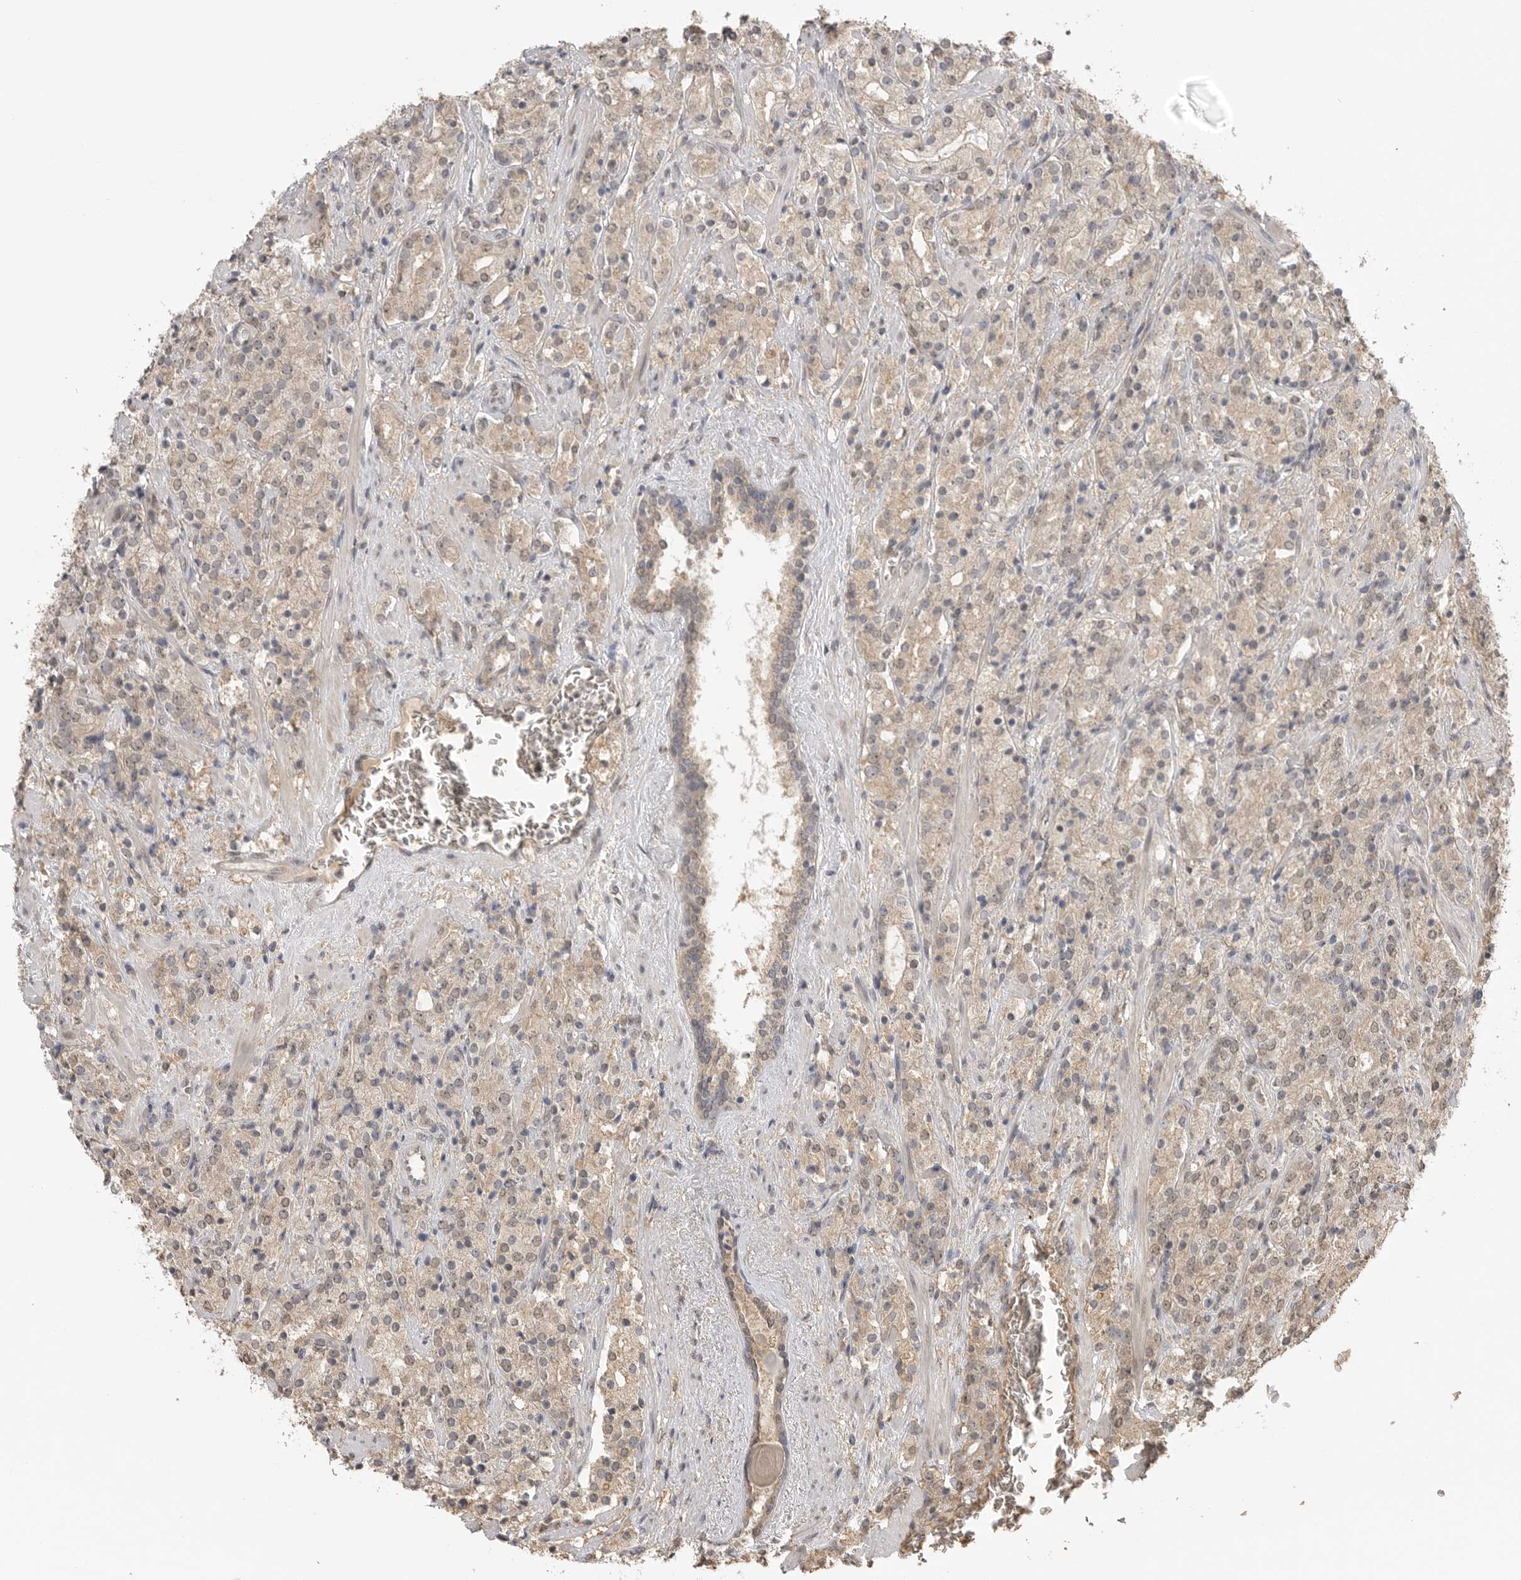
{"staining": {"intensity": "weak", "quantity": "25%-75%", "location": "cytoplasmic/membranous,nuclear"}, "tissue": "prostate cancer", "cell_type": "Tumor cells", "image_type": "cancer", "snomed": [{"axis": "morphology", "description": "Adenocarcinoma, High grade"}, {"axis": "topography", "description": "Prostate"}], "caption": "Approximately 25%-75% of tumor cells in human prostate cancer exhibit weak cytoplasmic/membranous and nuclear protein expression as visualized by brown immunohistochemical staining.", "gene": "ASPSCR1", "patient": {"sex": "male", "age": 71}}